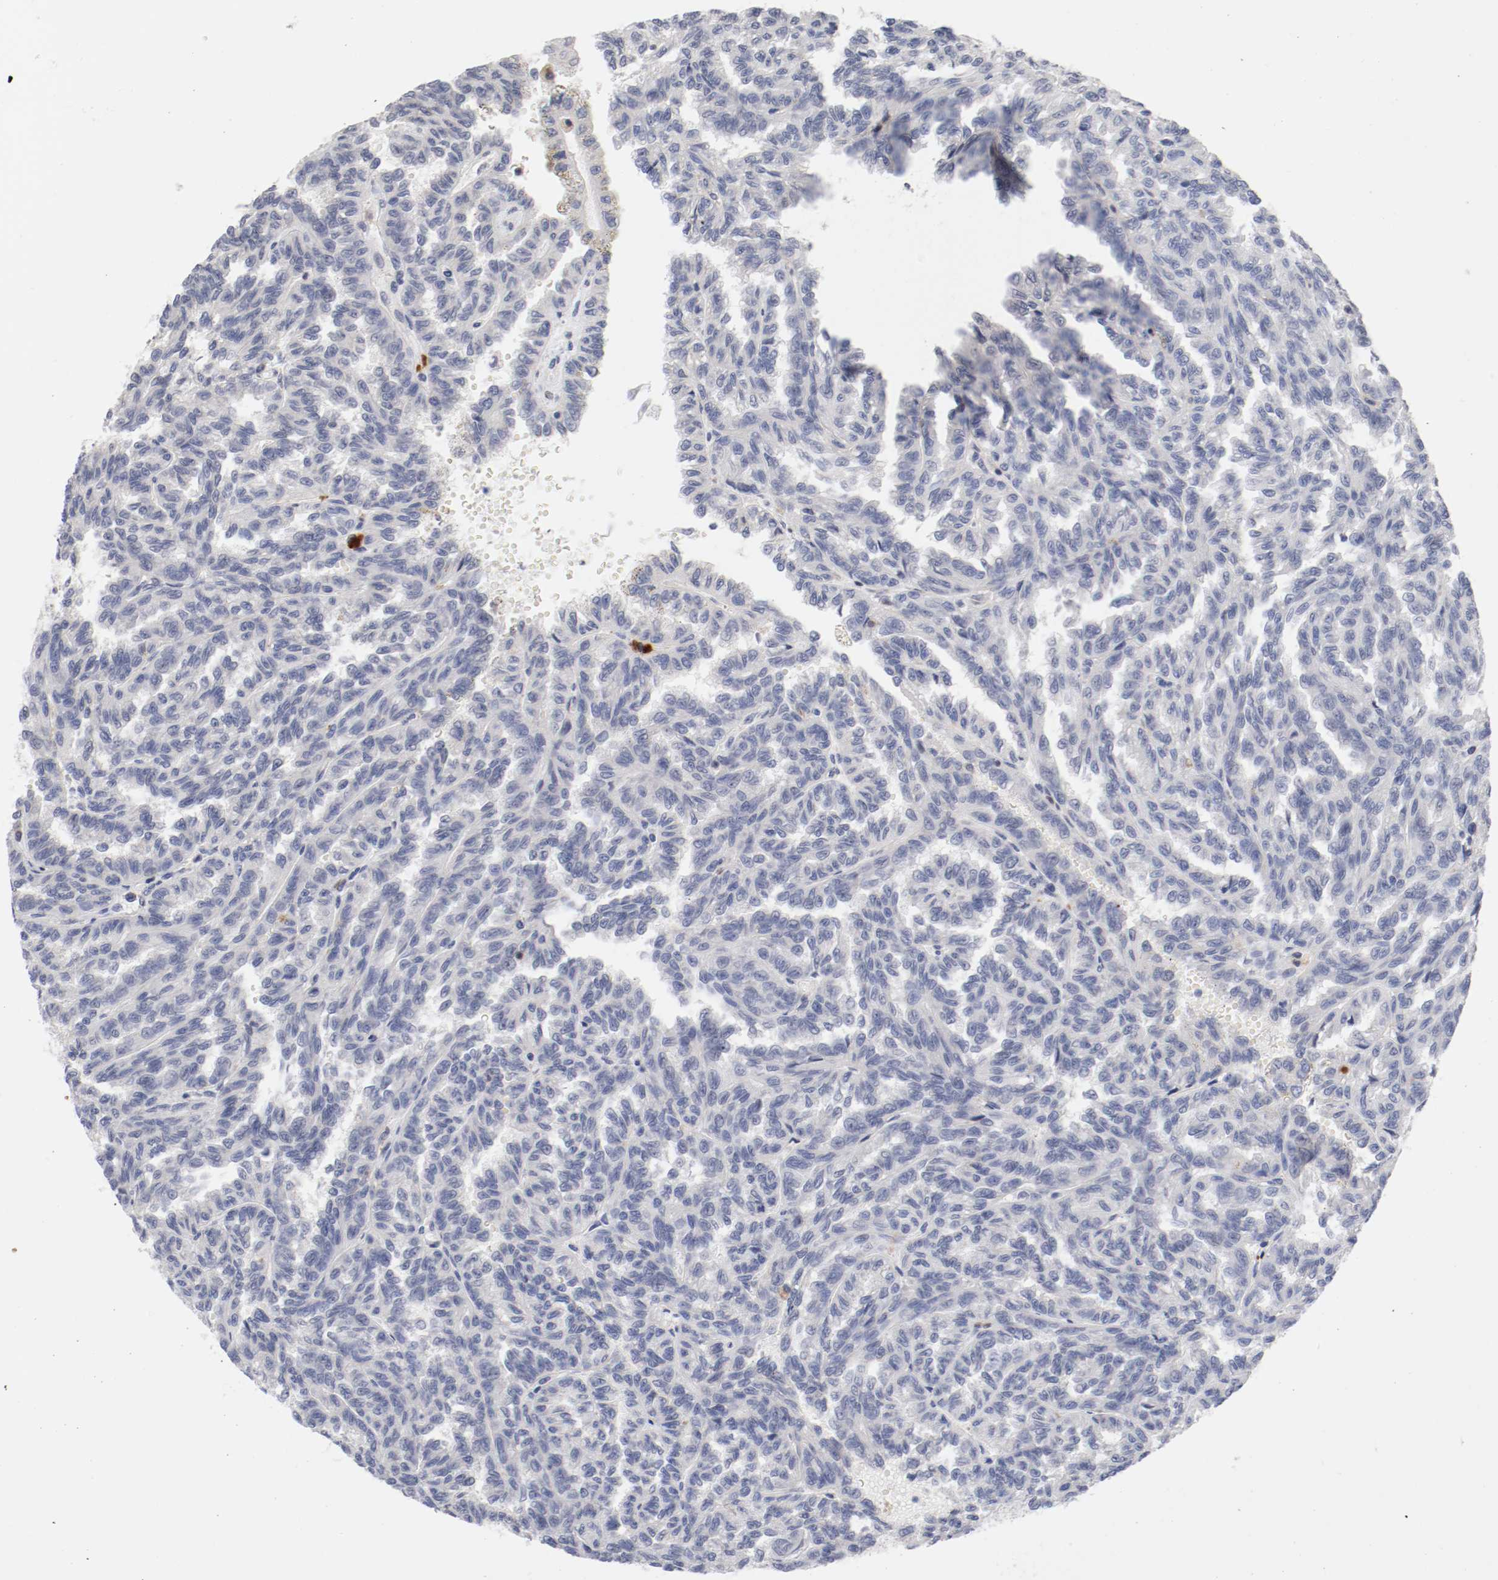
{"staining": {"intensity": "negative", "quantity": "none", "location": "none"}, "tissue": "renal cancer", "cell_type": "Tumor cells", "image_type": "cancer", "snomed": [{"axis": "morphology", "description": "Inflammation, NOS"}, {"axis": "morphology", "description": "Adenocarcinoma, NOS"}, {"axis": "topography", "description": "Kidney"}], "caption": "Tumor cells are negative for protein expression in human renal adenocarcinoma. (DAB (3,3'-diaminobenzidine) immunohistochemistry (IHC) with hematoxylin counter stain).", "gene": "CBL", "patient": {"sex": "male", "age": 68}}